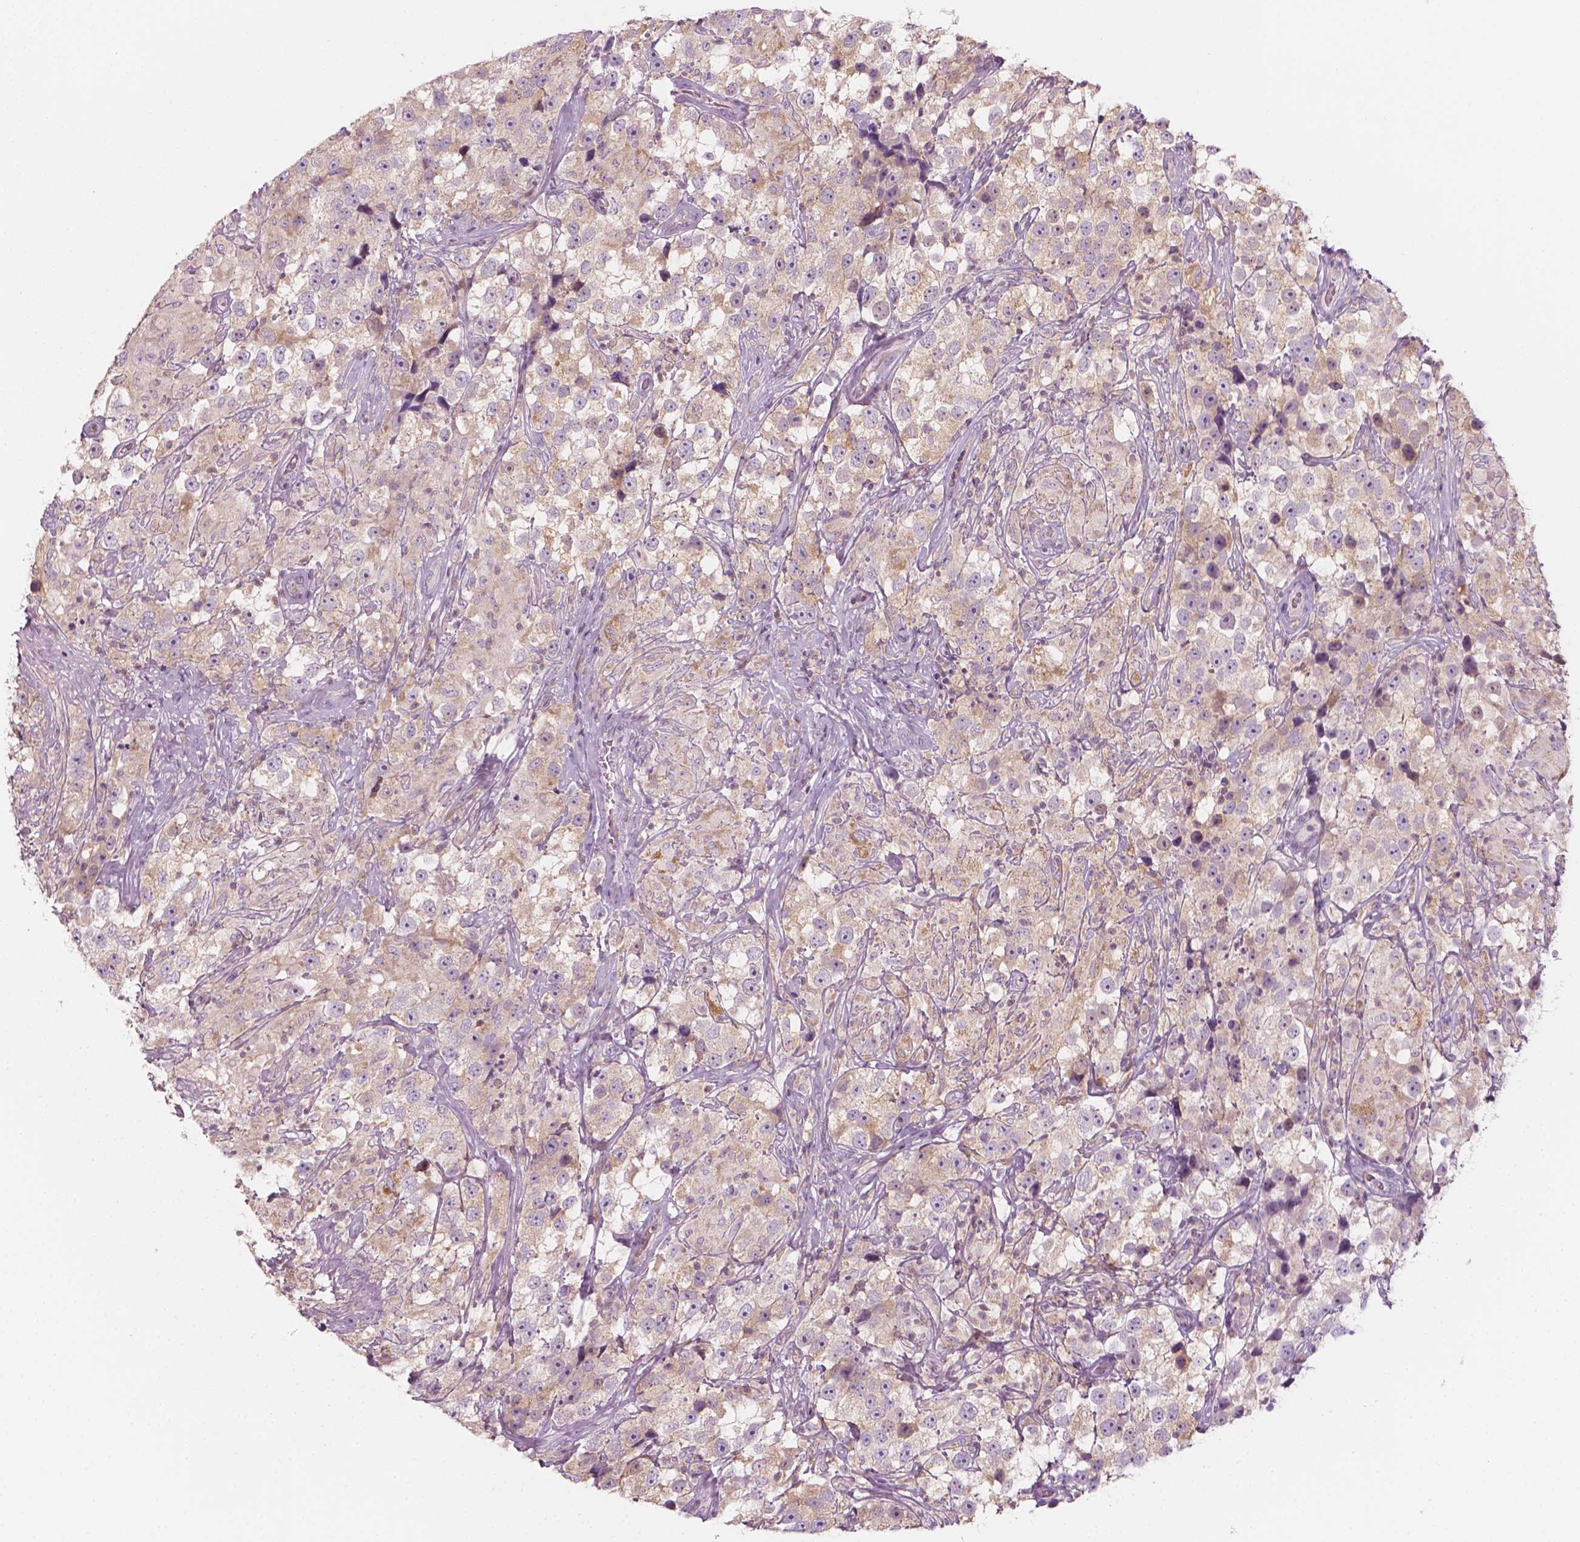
{"staining": {"intensity": "negative", "quantity": "none", "location": "none"}, "tissue": "testis cancer", "cell_type": "Tumor cells", "image_type": "cancer", "snomed": [{"axis": "morphology", "description": "Seminoma, NOS"}, {"axis": "topography", "description": "Testis"}], "caption": "A high-resolution micrograph shows immunohistochemistry staining of testis seminoma, which displays no significant positivity in tumor cells.", "gene": "SHMT1", "patient": {"sex": "male", "age": 46}}